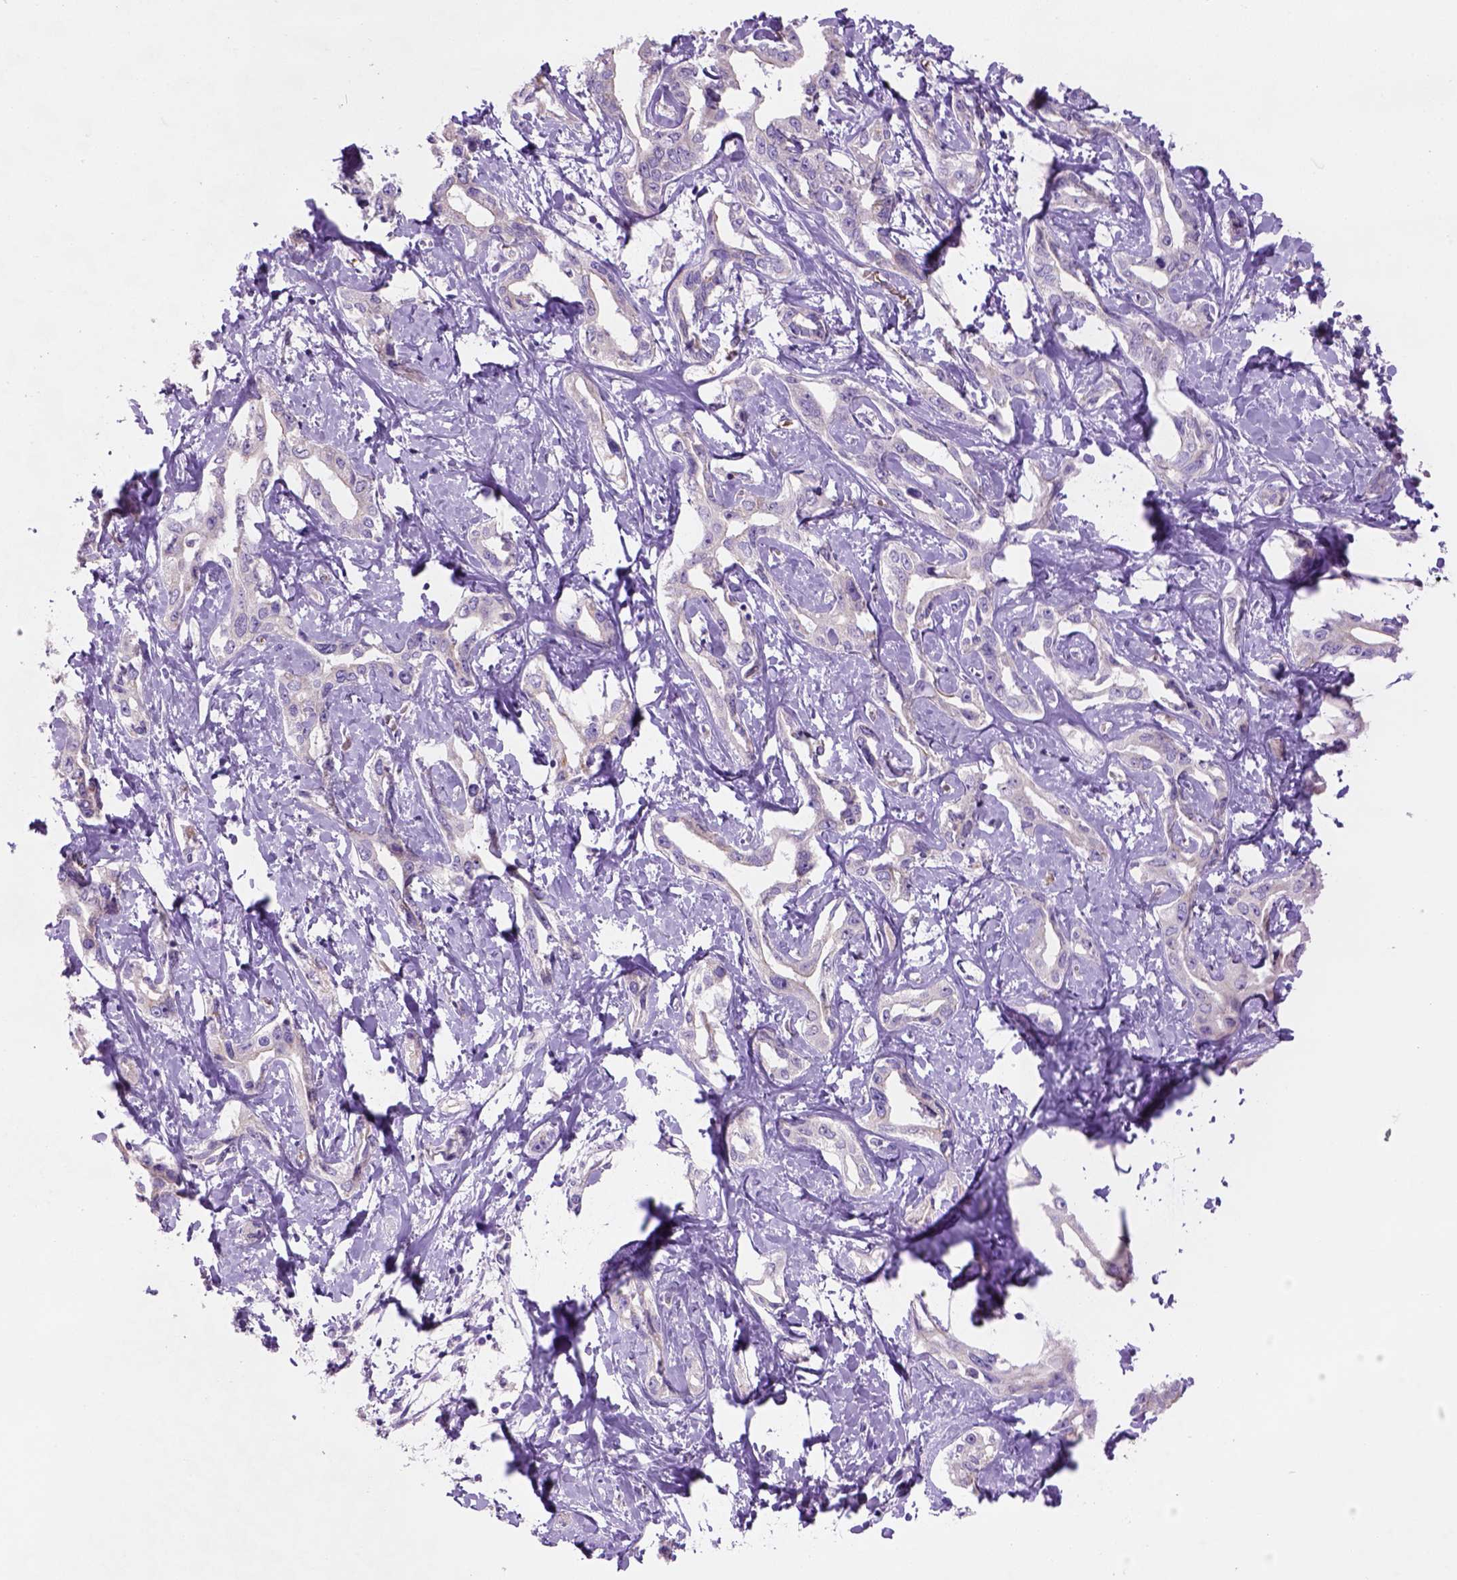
{"staining": {"intensity": "negative", "quantity": "none", "location": "none"}, "tissue": "liver cancer", "cell_type": "Tumor cells", "image_type": "cancer", "snomed": [{"axis": "morphology", "description": "Cholangiocarcinoma"}, {"axis": "topography", "description": "Liver"}], "caption": "Tumor cells are negative for brown protein staining in liver cancer (cholangiocarcinoma). (IHC, brightfield microscopy, high magnification).", "gene": "CD84", "patient": {"sex": "male", "age": 59}}